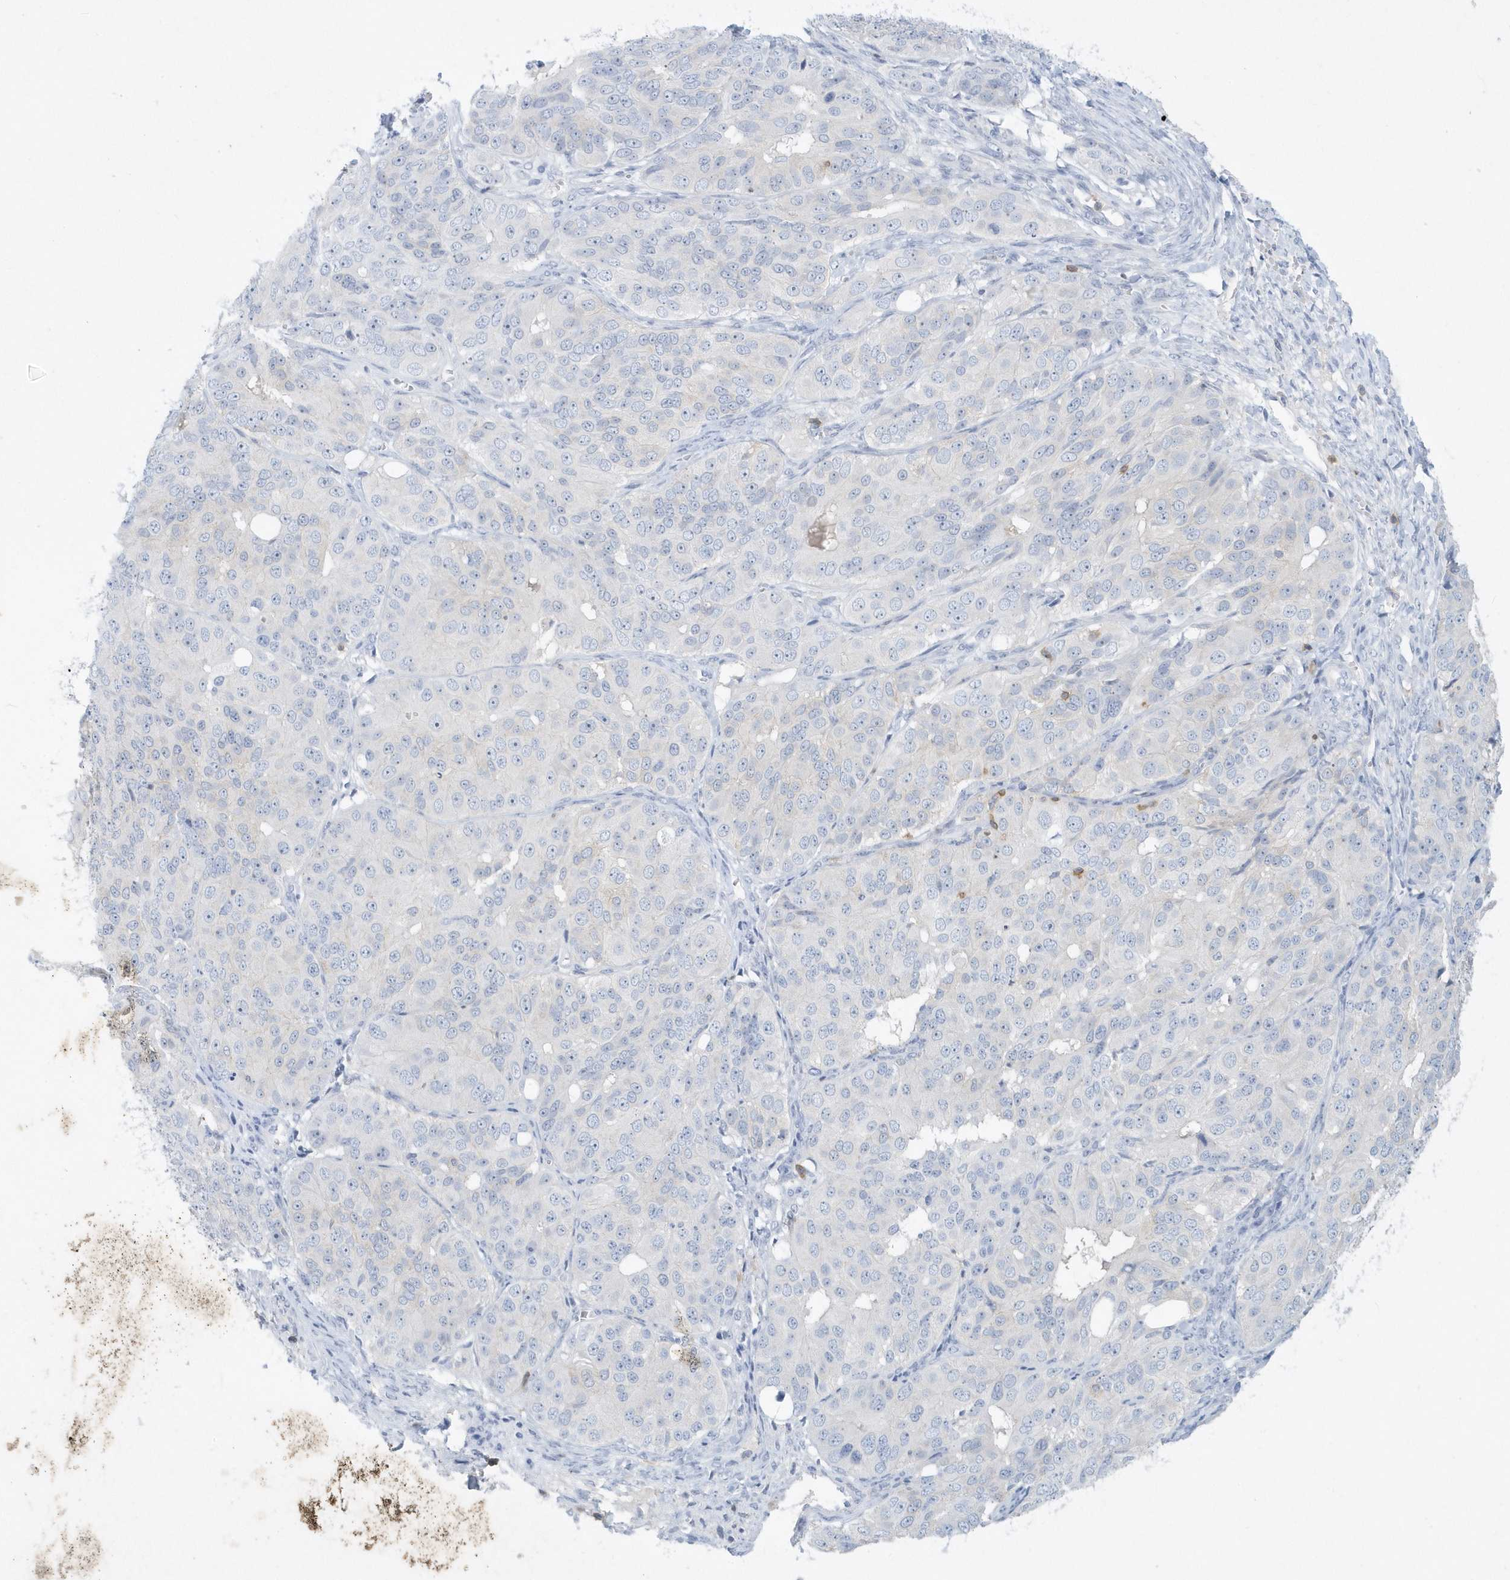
{"staining": {"intensity": "negative", "quantity": "none", "location": "none"}, "tissue": "ovarian cancer", "cell_type": "Tumor cells", "image_type": "cancer", "snomed": [{"axis": "morphology", "description": "Carcinoma, endometroid"}, {"axis": "topography", "description": "Ovary"}], "caption": "Immunohistochemical staining of ovarian cancer reveals no significant expression in tumor cells.", "gene": "PSD4", "patient": {"sex": "female", "age": 51}}